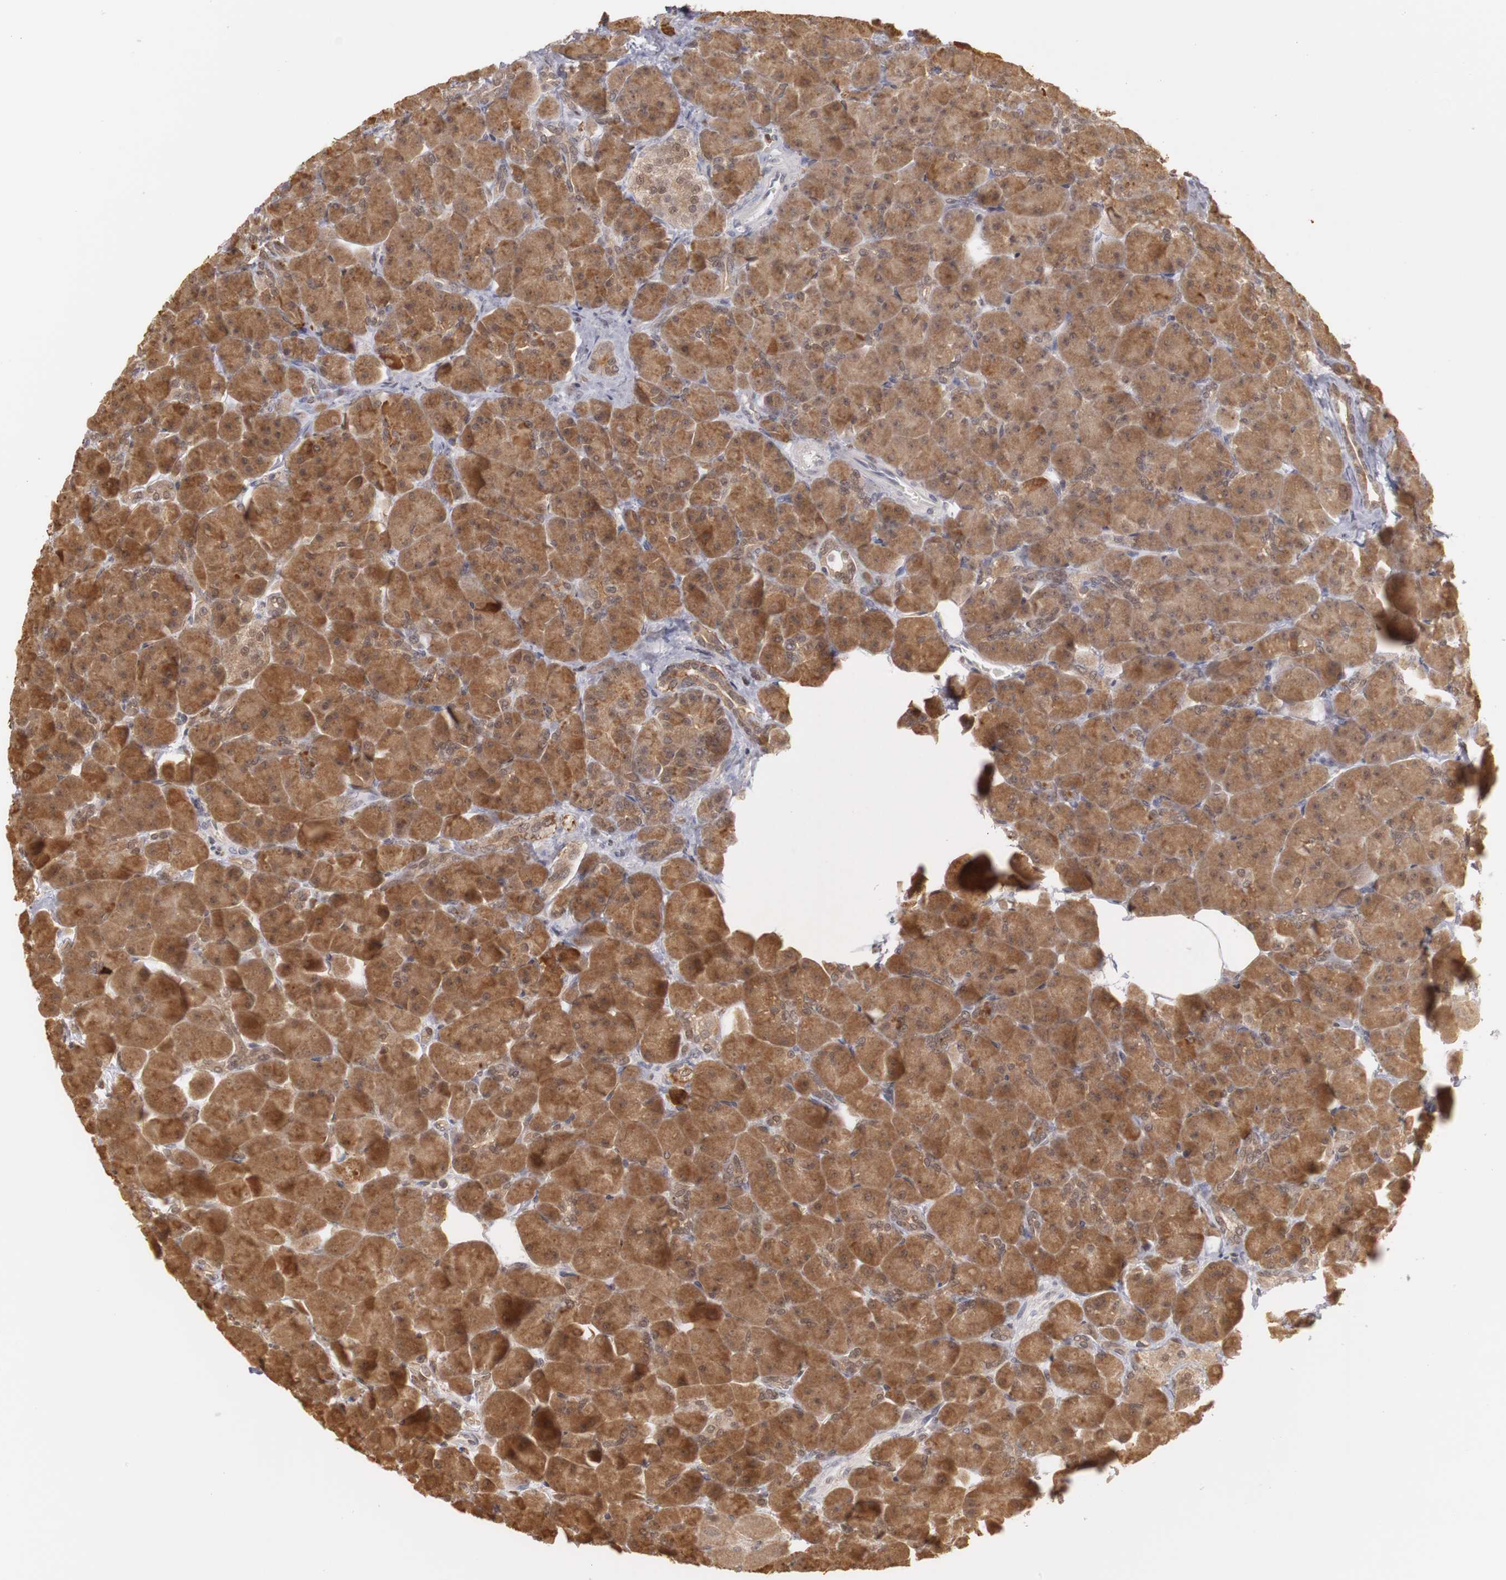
{"staining": {"intensity": "moderate", "quantity": ">75%", "location": "cytoplasmic/membranous,nuclear"}, "tissue": "pancreas", "cell_type": "Exocrine glandular cells", "image_type": "normal", "snomed": [{"axis": "morphology", "description": "Normal tissue, NOS"}, {"axis": "topography", "description": "Pancreas"}], "caption": "Immunohistochemistry (IHC) staining of normal pancreas, which reveals medium levels of moderate cytoplasmic/membranous,nuclear expression in approximately >75% of exocrine glandular cells indicating moderate cytoplasmic/membranous,nuclear protein staining. The staining was performed using DAB (3,3'-diaminobenzidine) (brown) for protein detection and nuclei were counterstained in hematoxylin (blue).", "gene": "PLEKHA1", "patient": {"sex": "male", "age": 66}}